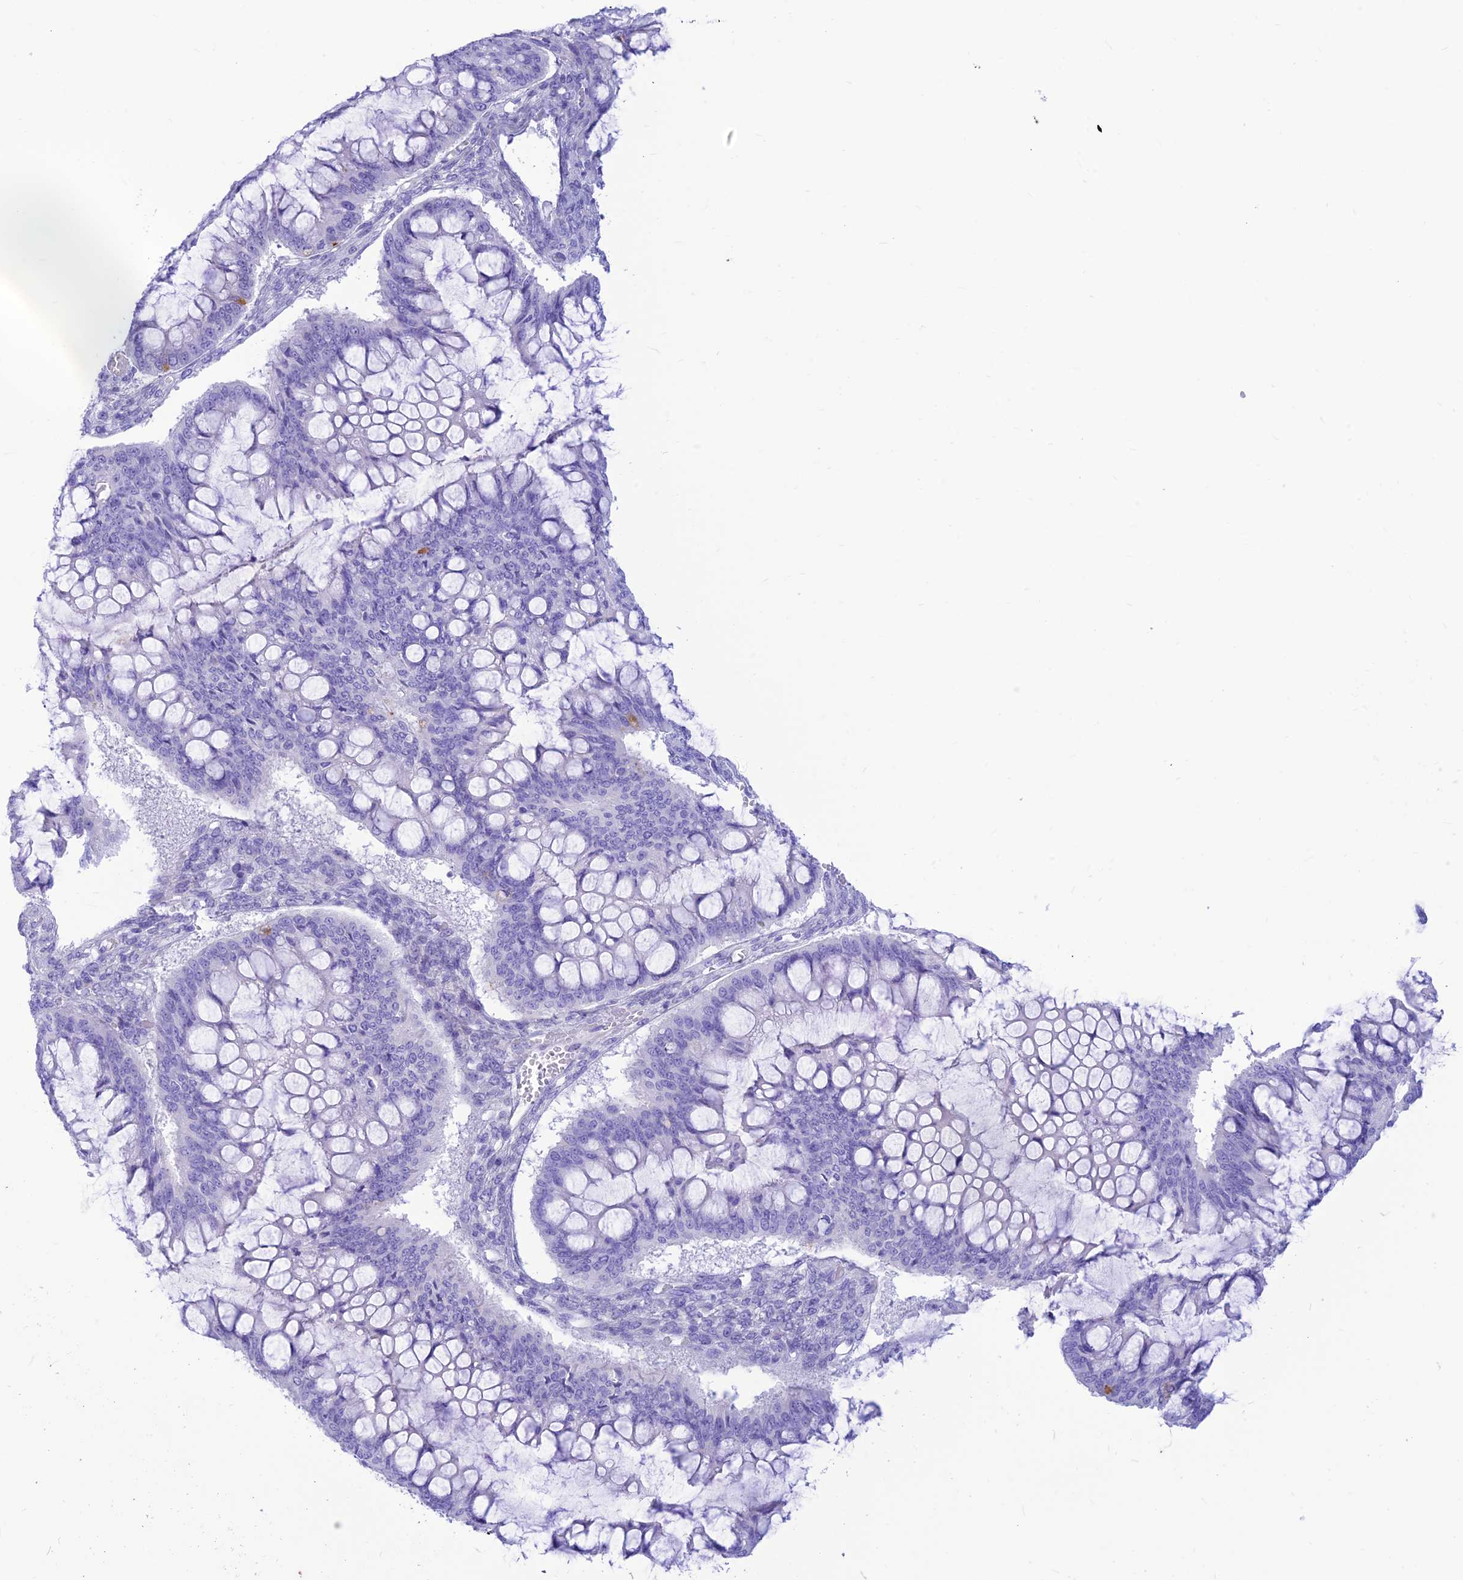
{"staining": {"intensity": "negative", "quantity": "none", "location": "none"}, "tissue": "ovarian cancer", "cell_type": "Tumor cells", "image_type": "cancer", "snomed": [{"axis": "morphology", "description": "Cystadenocarcinoma, mucinous, NOS"}, {"axis": "topography", "description": "Ovary"}], "caption": "DAB (3,3'-diaminobenzidine) immunohistochemical staining of human mucinous cystadenocarcinoma (ovarian) displays no significant staining in tumor cells.", "gene": "PRNP", "patient": {"sex": "female", "age": 73}}